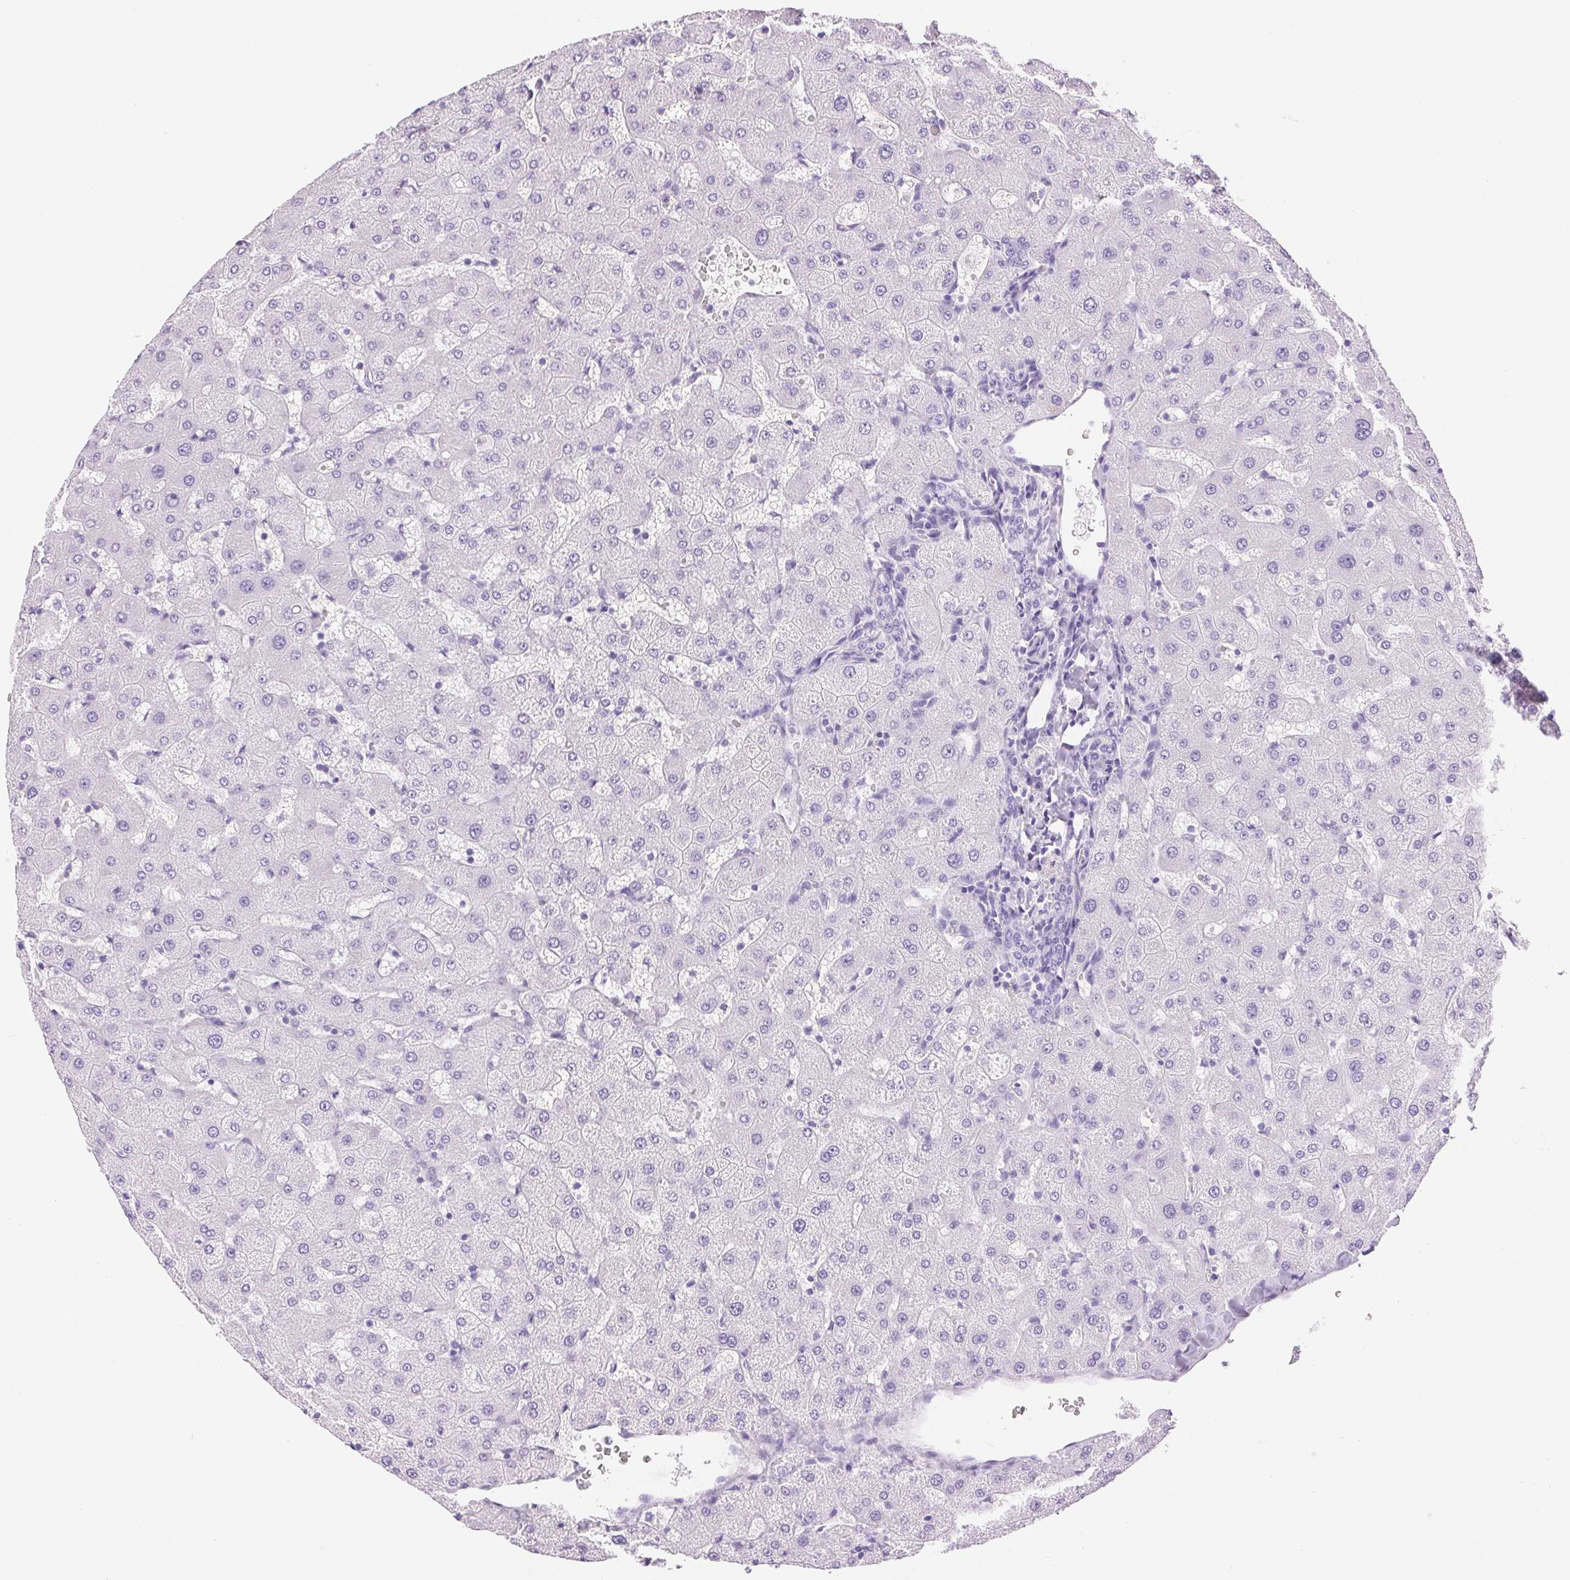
{"staining": {"intensity": "negative", "quantity": "none", "location": "none"}, "tissue": "liver", "cell_type": "Cholangiocytes", "image_type": "normal", "snomed": [{"axis": "morphology", "description": "Normal tissue, NOS"}, {"axis": "topography", "description": "Liver"}], "caption": "High power microscopy photomicrograph of an immunohistochemistry photomicrograph of benign liver, revealing no significant expression in cholangiocytes. (DAB (3,3'-diaminobenzidine) immunohistochemistry (IHC) visualized using brightfield microscopy, high magnification).", "gene": "SERPINB3", "patient": {"sex": "female", "age": 63}}